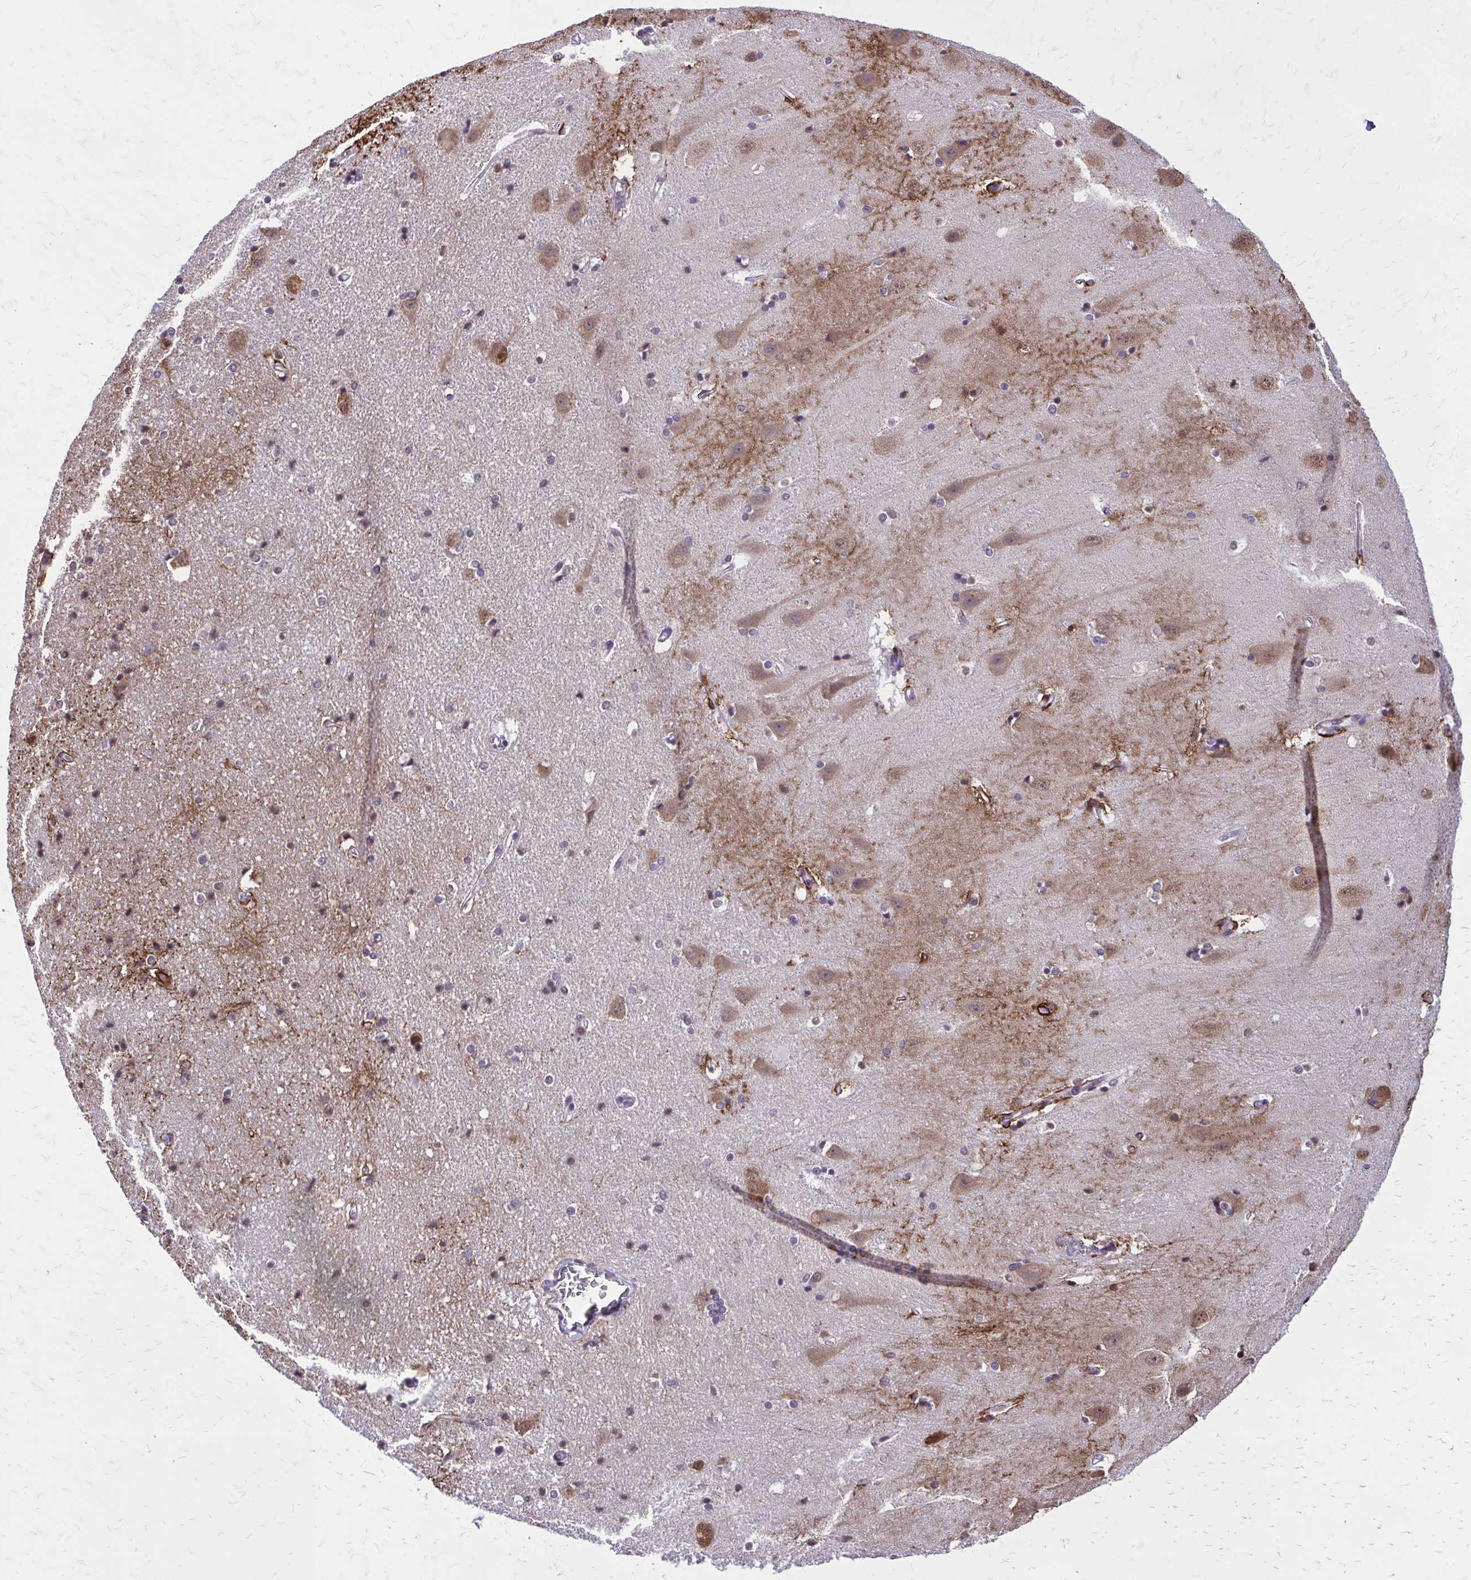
{"staining": {"intensity": "moderate", "quantity": "<25%", "location": "cytoplasmic/membranous,nuclear"}, "tissue": "hippocampus", "cell_type": "Glial cells", "image_type": "normal", "snomed": [{"axis": "morphology", "description": "Normal tissue, NOS"}, {"axis": "topography", "description": "Hippocampus"}], "caption": "This micrograph exhibits IHC staining of unremarkable hippocampus, with low moderate cytoplasmic/membranous,nuclear staining in about <25% of glial cells.", "gene": "AKAP5", "patient": {"sex": "male", "age": 63}}